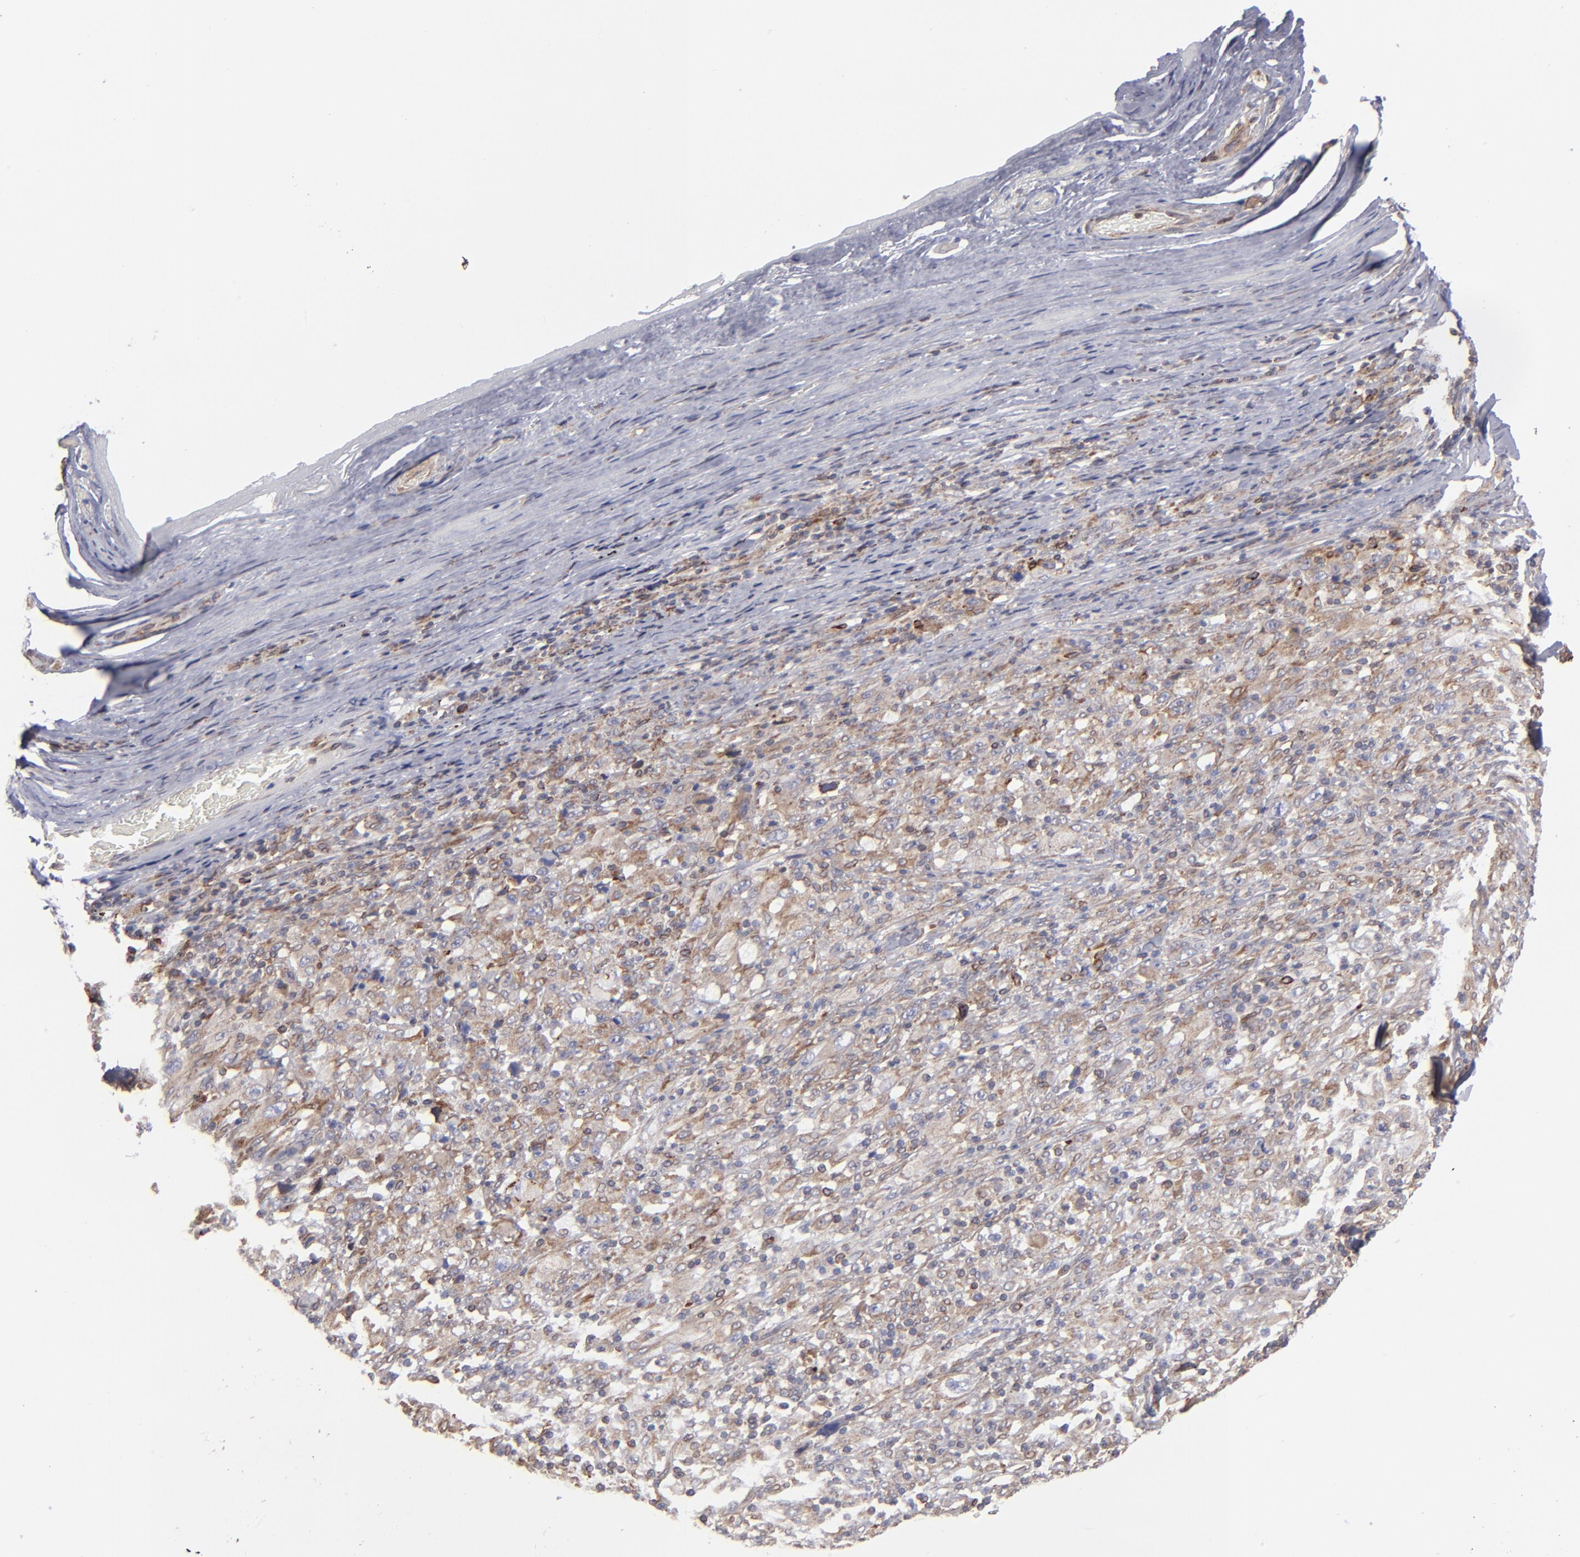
{"staining": {"intensity": "moderate", "quantity": ">75%", "location": "cytoplasmic/membranous"}, "tissue": "melanoma", "cell_type": "Tumor cells", "image_type": "cancer", "snomed": [{"axis": "morphology", "description": "Malignant melanoma, Metastatic site"}, {"axis": "topography", "description": "Skin"}], "caption": "Human malignant melanoma (metastatic site) stained with a brown dye shows moderate cytoplasmic/membranous positive staining in approximately >75% of tumor cells.", "gene": "TMX1", "patient": {"sex": "female", "age": 56}}